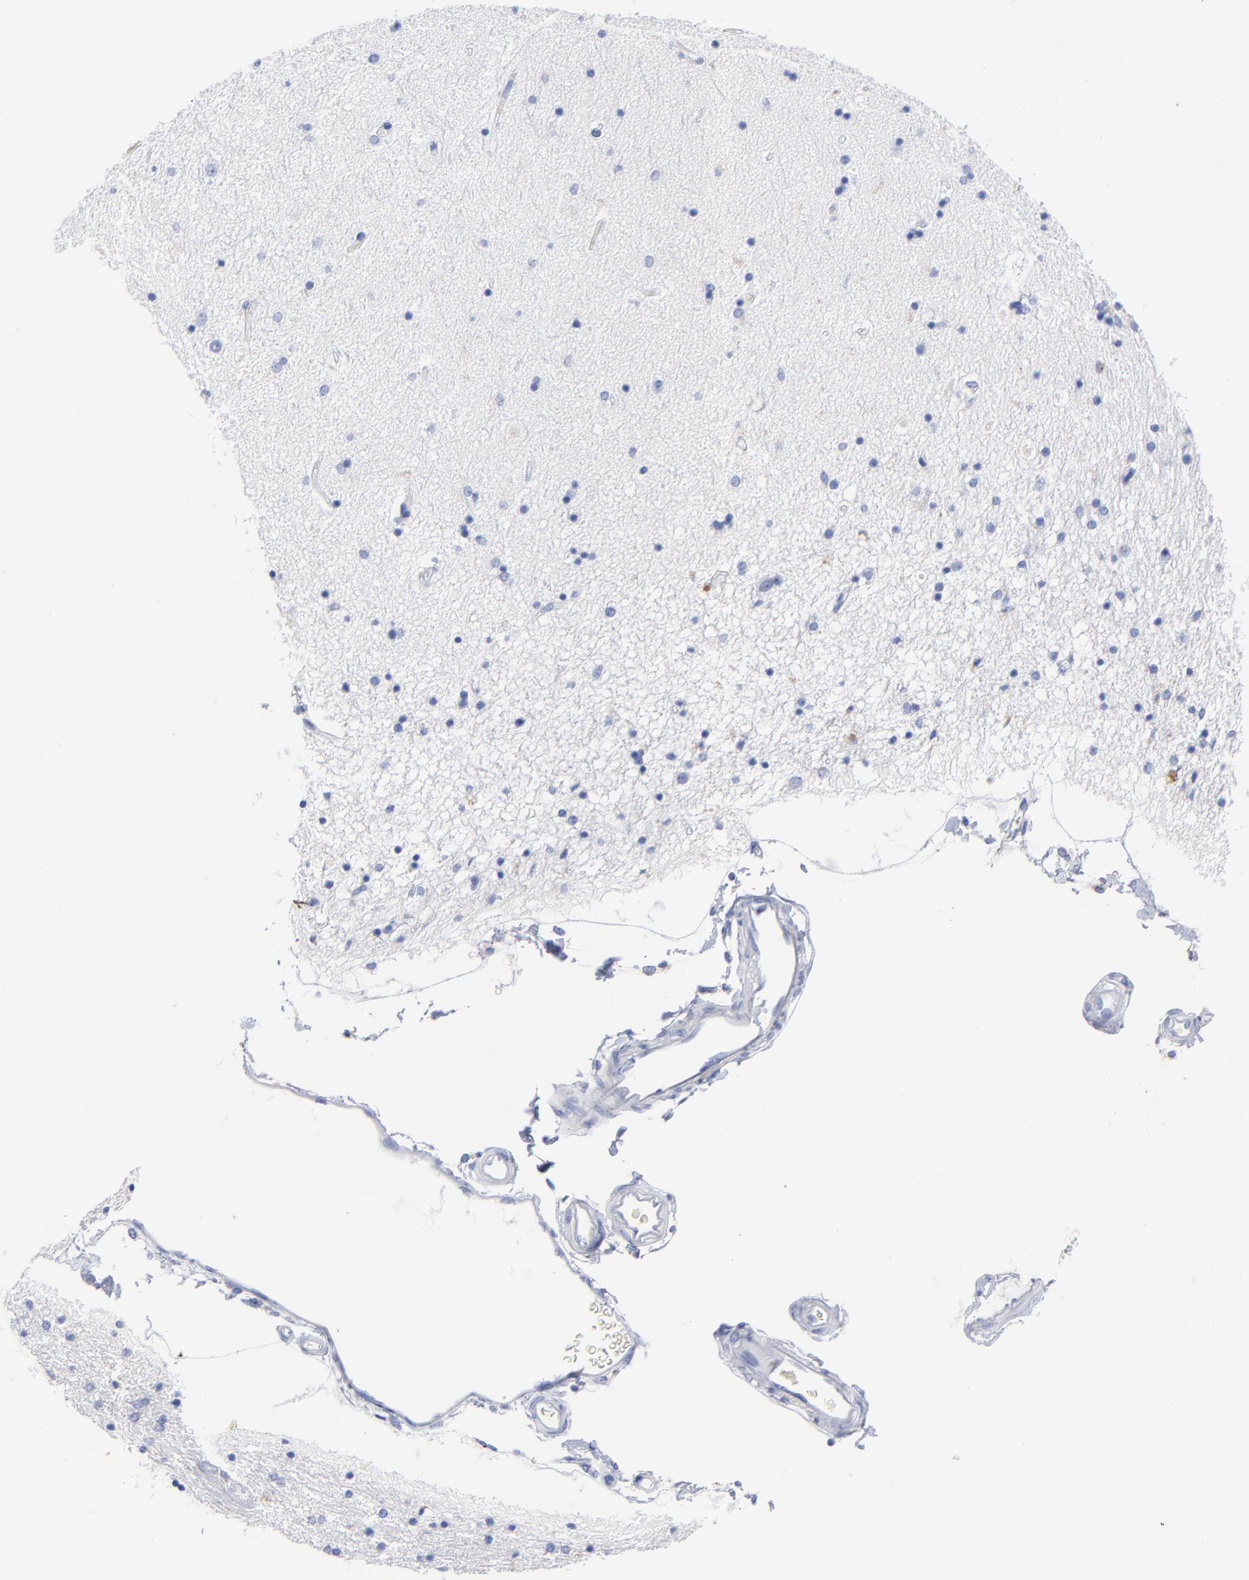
{"staining": {"intensity": "negative", "quantity": "none", "location": "none"}, "tissue": "hippocampus", "cell_type": "Glial cells", "image_type": "normal", "snomed": [{"axis": "morphology", "description": "Normal tissue, NOS"}, {"axis": "topography", "description": "Hippocampus"}], "caption": "This is a micrograph of immunohistochemistry staining of unremarkable hippocampus, which shows no positivity in glial cells. (IHC, brightfield microscopy, high magnification).", "gene": "CPVL", "patient": {"sex": "female", "age": 54}}